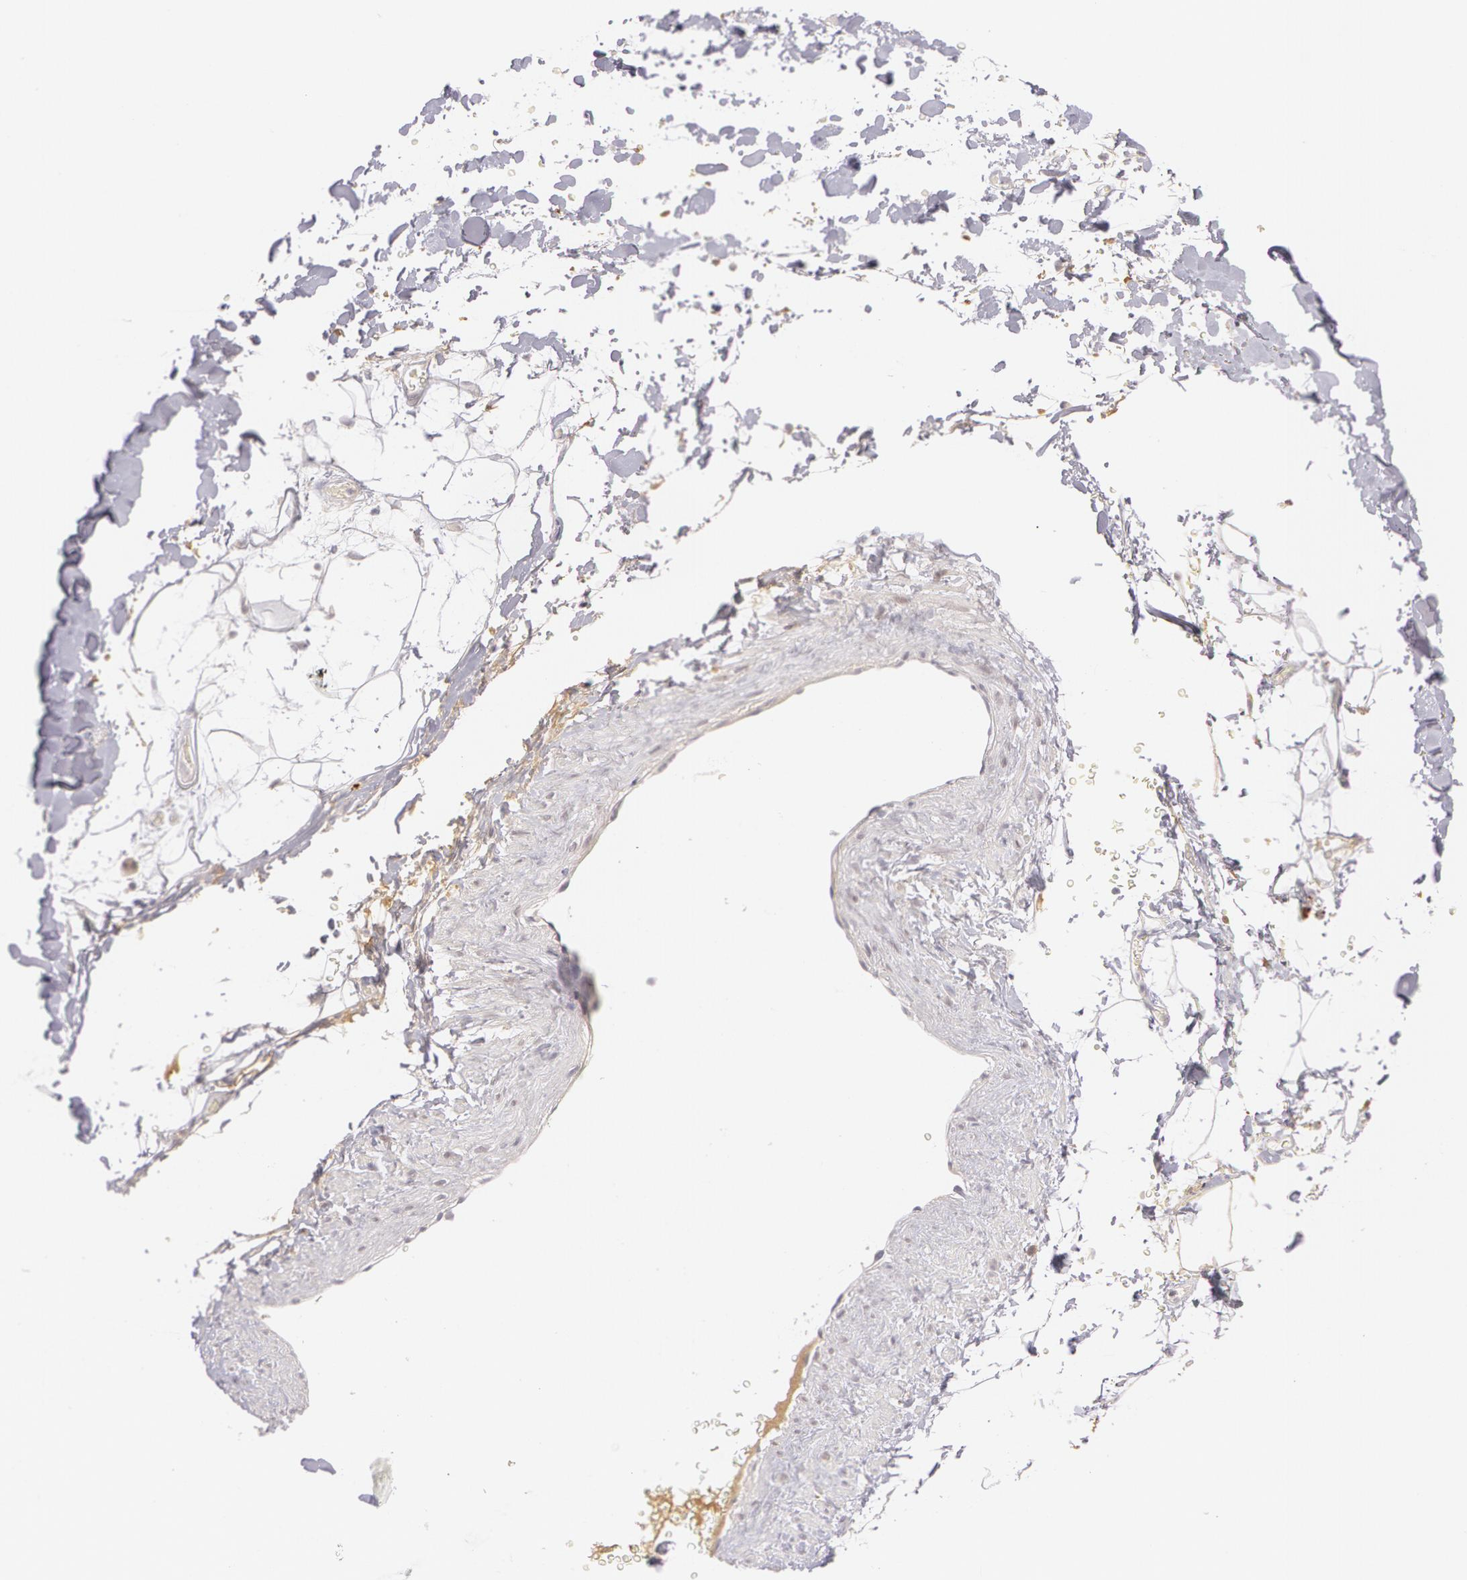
{"staining": {"intensity": "negative", "quantity": "none", "location": "none"}, "tissue": "adipose tissue", "cell_type": "Adipocytes", "image_type": "normal", "snomed": [{"axis": "morphology", "description": "Normal tissue, NOS"}, {"axis": "topography", "description": "Soft tissue"}], "caption": "There is no significant staining in adipocytes of adipose tissue. The staining was performed using DAB (3,3'-diaminobenzidine) to visualize the protein expression in brown, while the nuclei were stained in blue with hematoxylin (Magnification: 20x).", "gene": "LBP", "patient": {"sex": "male", "age": 72}}